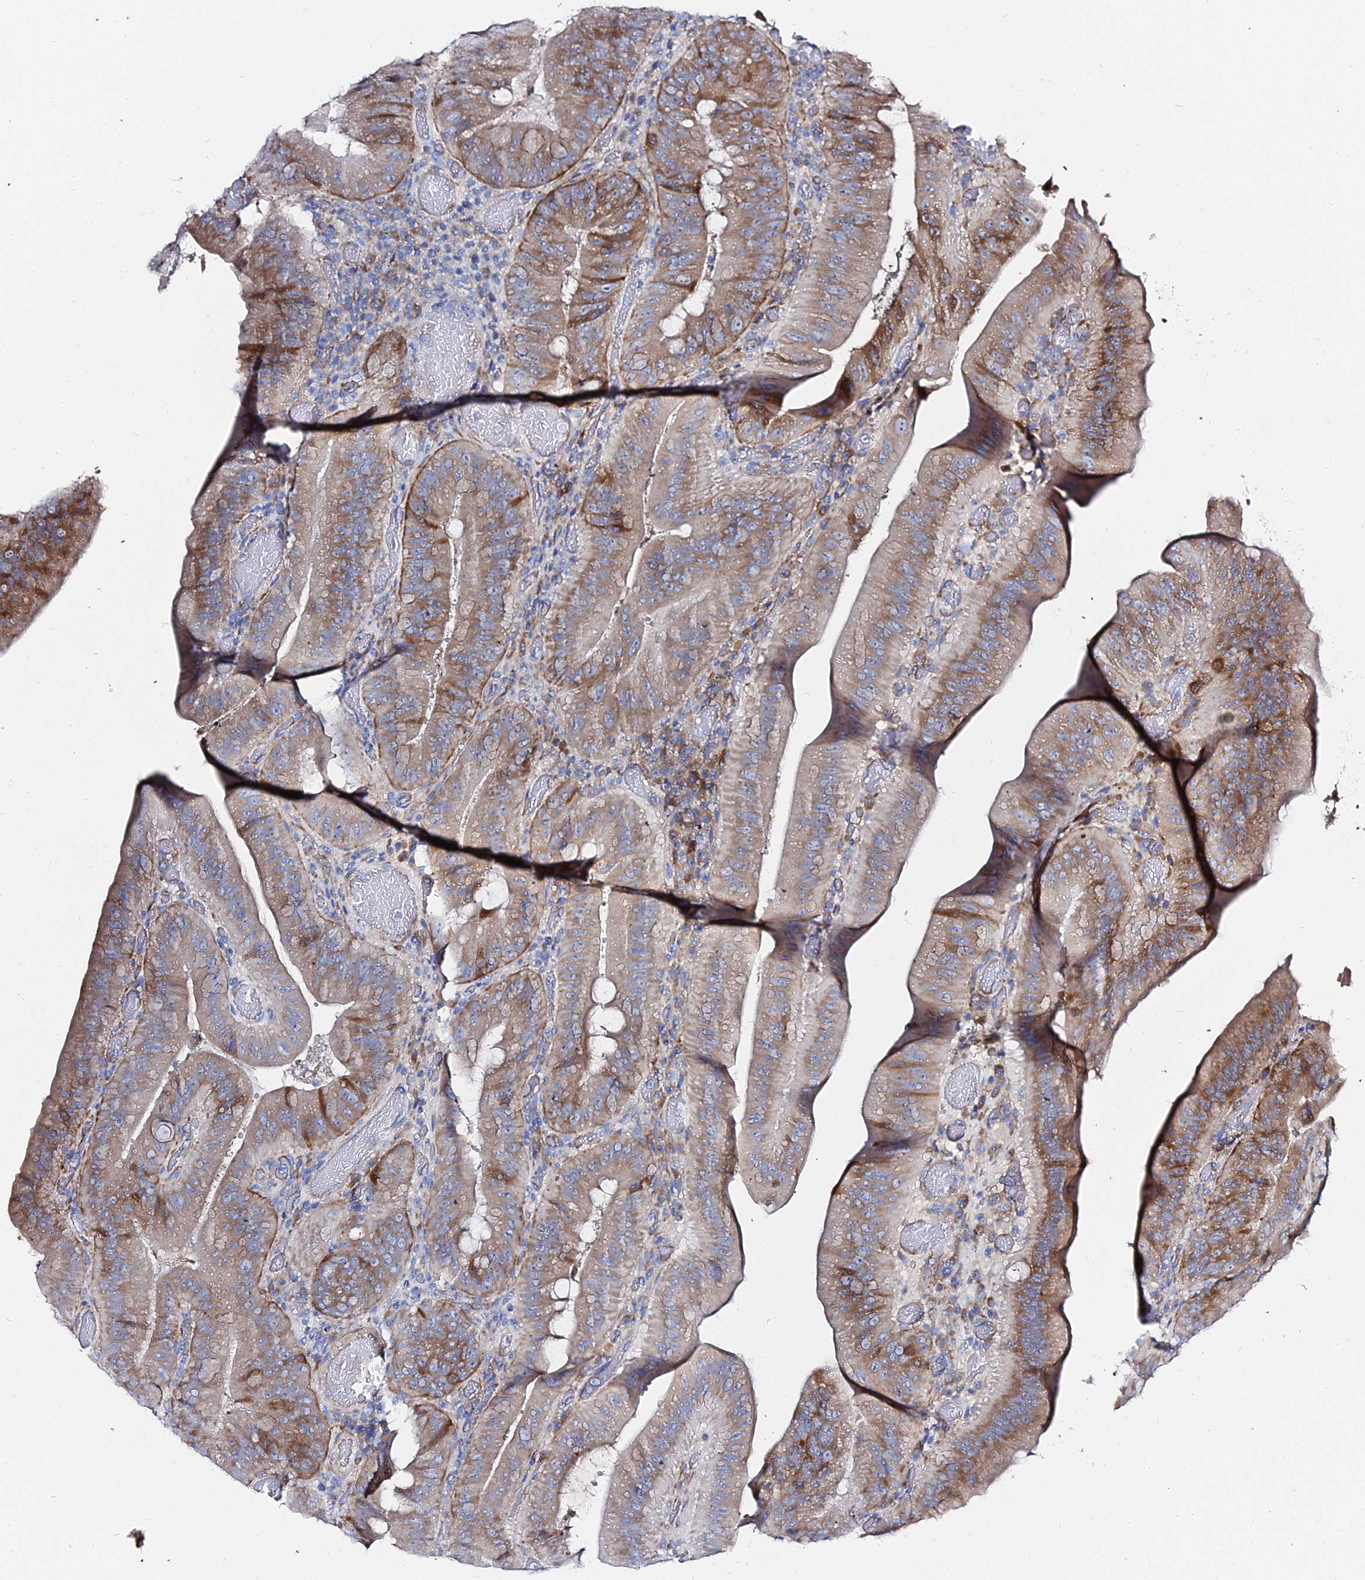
{"staining": {"intensity": "moderate", "quantity": ">75%", "location": "cytoplasmic/membranous"}, "tissue": "colorectal cancer", "cell_type": "Tumor cells", "image_type": "cancer", "snomed": [{"axis": "morphology", "description": "Adenocarcinoma, NOS"}, {"axis": "topography", "description": "Colon"}], "caption": "Colorectal cancer stained for a protein (brown) exhibits moderate cytoplasmic/membranous positive positivity in about >75% of tumor cells.", "gene": "PTTG1", "patient": {"sex": "female", "age": 43}}